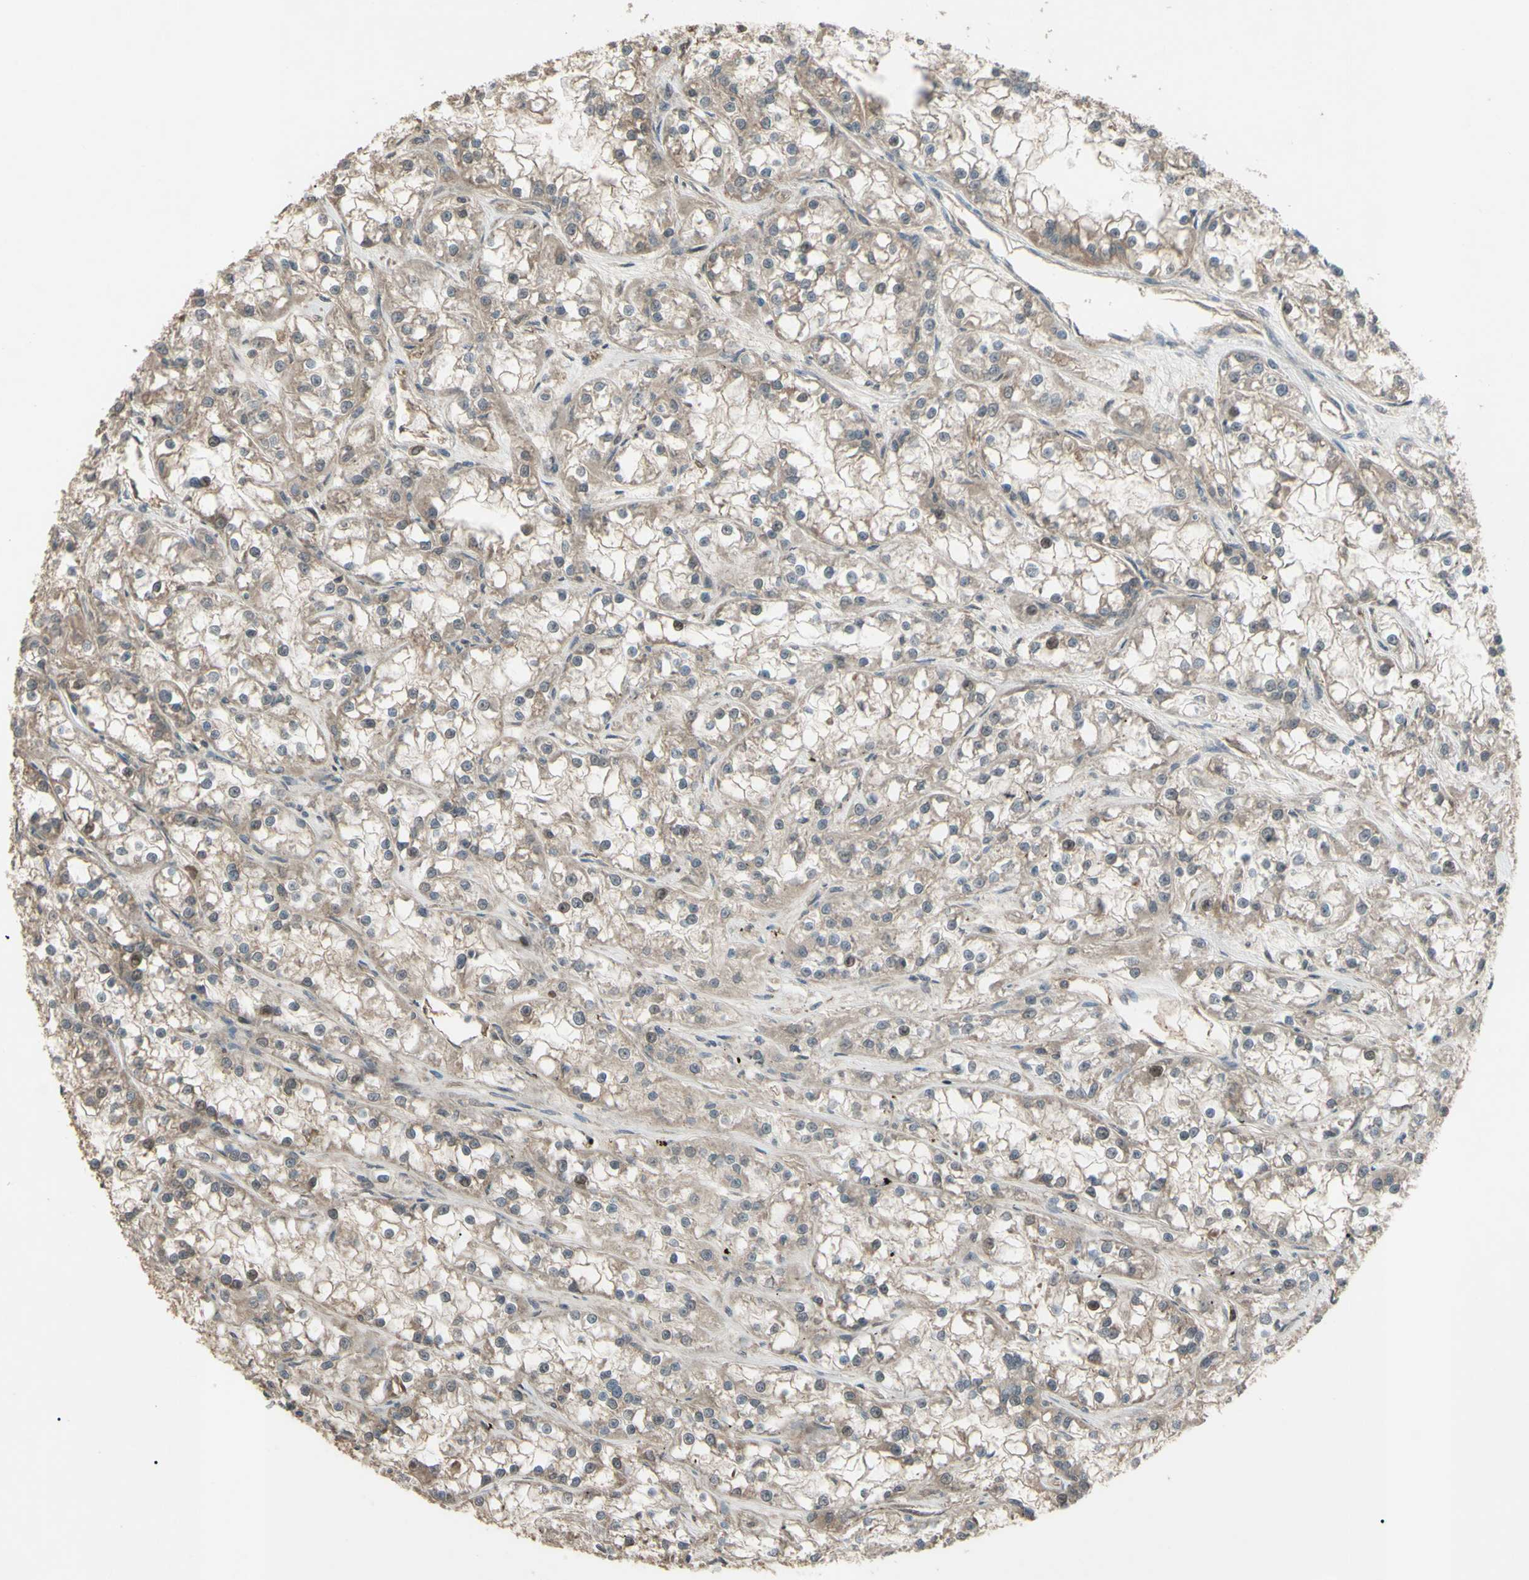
{"staining": {"intensity": "weak", "quantity": ">75%", "location": "cytoplasmic/membranous"}, "tissue": "renal cancer", "cell_type": "Tumor cells", "image_type": "cancer", "snomed": [{"axis": "morphology", "description": "Adenocarcinoma, NOS"}, {"axis": "topography", "description": "Kidney"}], "caption": "A brown stain shows weak cytoplasmic/membranous expression of a protein in adenocarcinoma (renal) tumor cells. Ihc stains the protein in brown and the nuclei are stained blue.", "gene": "SHROOM4", "patient": {"sex": "female", "age": 52}}